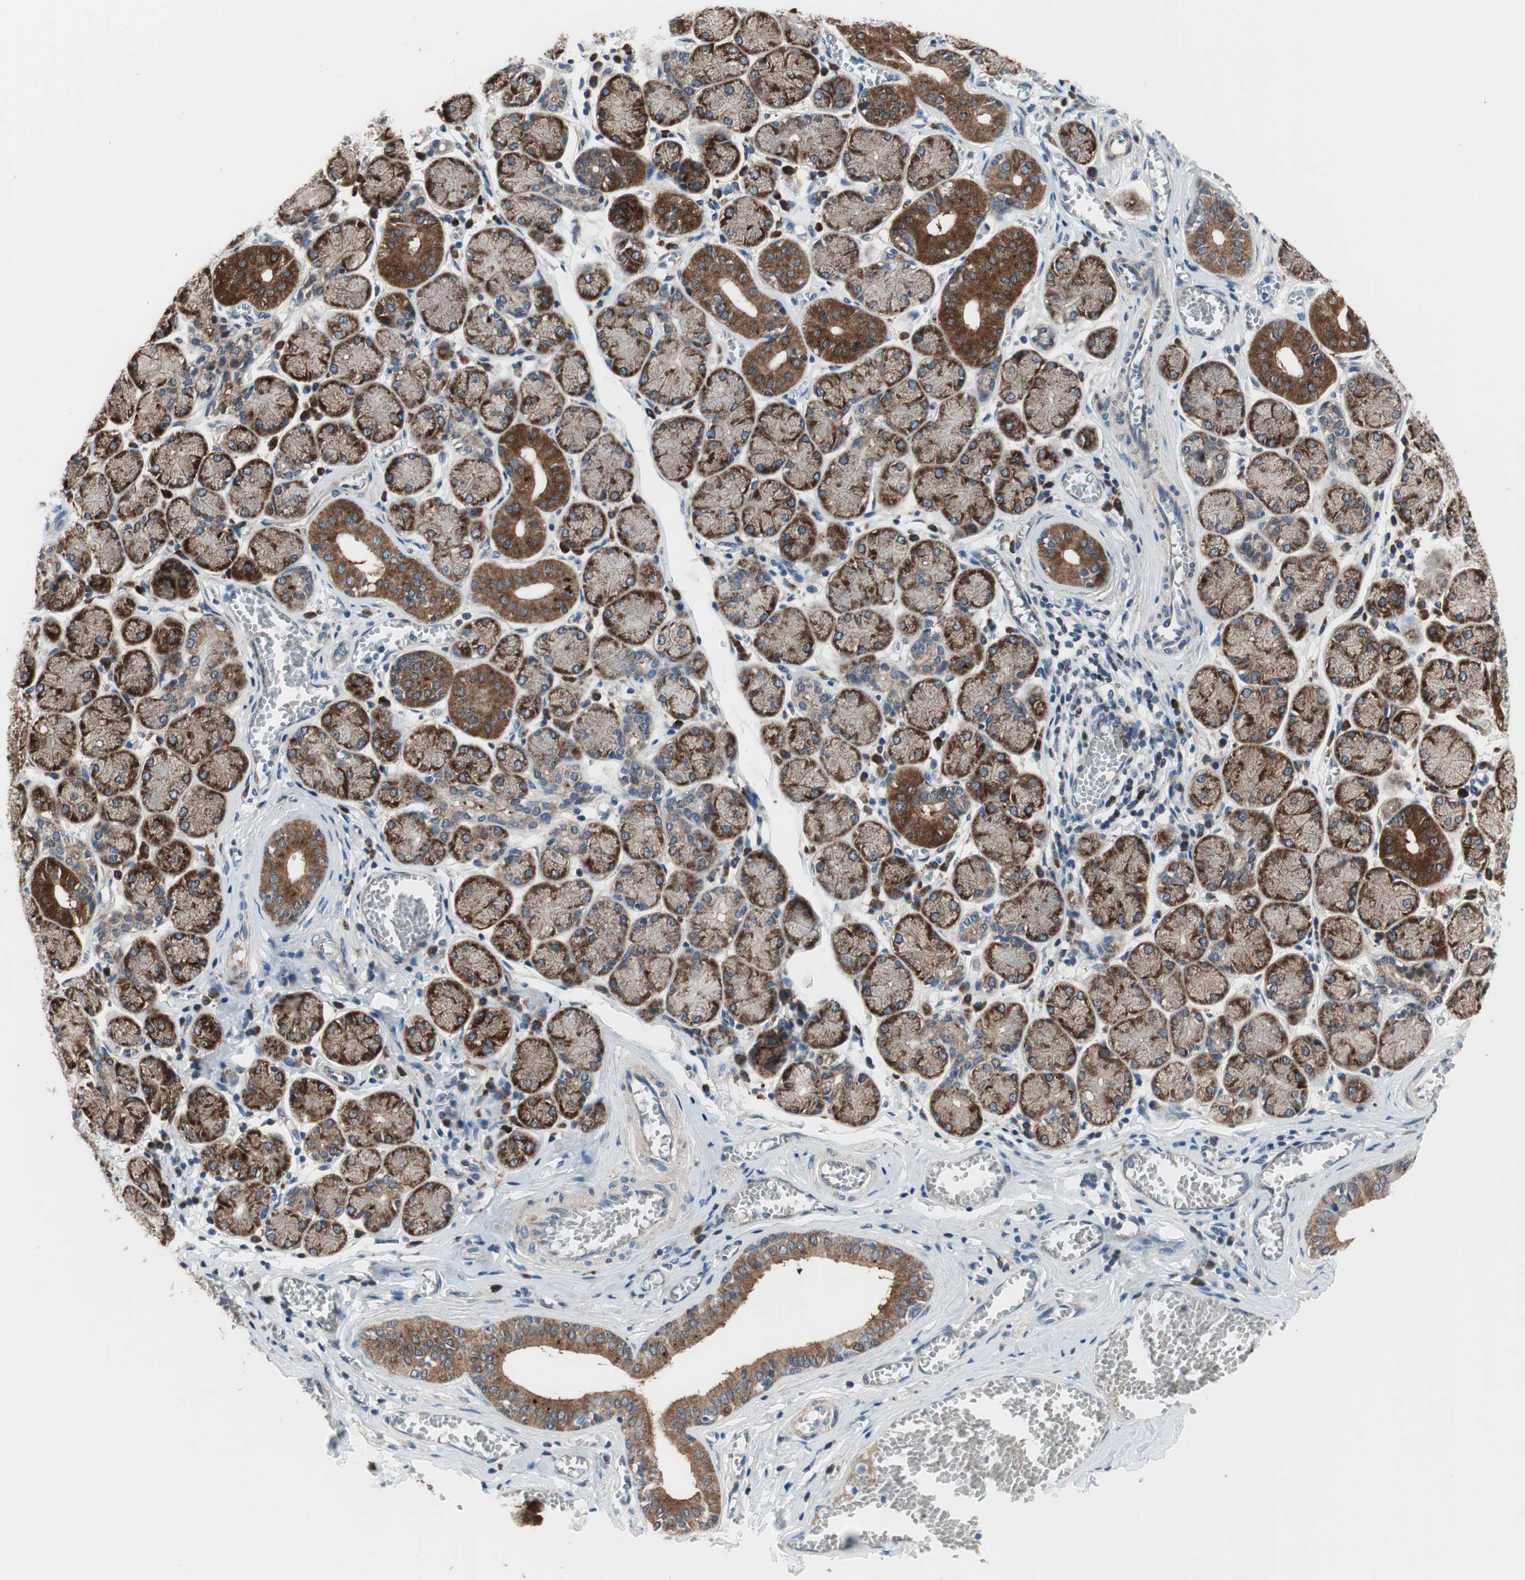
{"staining": {"intensity": "strong", "quantity": "<25%", "location": "cytoplasmic/membranous"}, "tissue": "salivary gland", "cell_type": "Glandular cells", "image_type": "normal", "snomed": [{"axis": "morphology", "description": "Normal tissue, NOS"}, {"axis": "topography", "description": "Salivary gland"}], "caption": "The image displays staining of unremarkable salivary gland, revealing strong cytoplasmic/membranous protein expression (brown color) within glandular cells.", "gene": "PRDX2", "patient": {"sex": "female", "age": 24}}